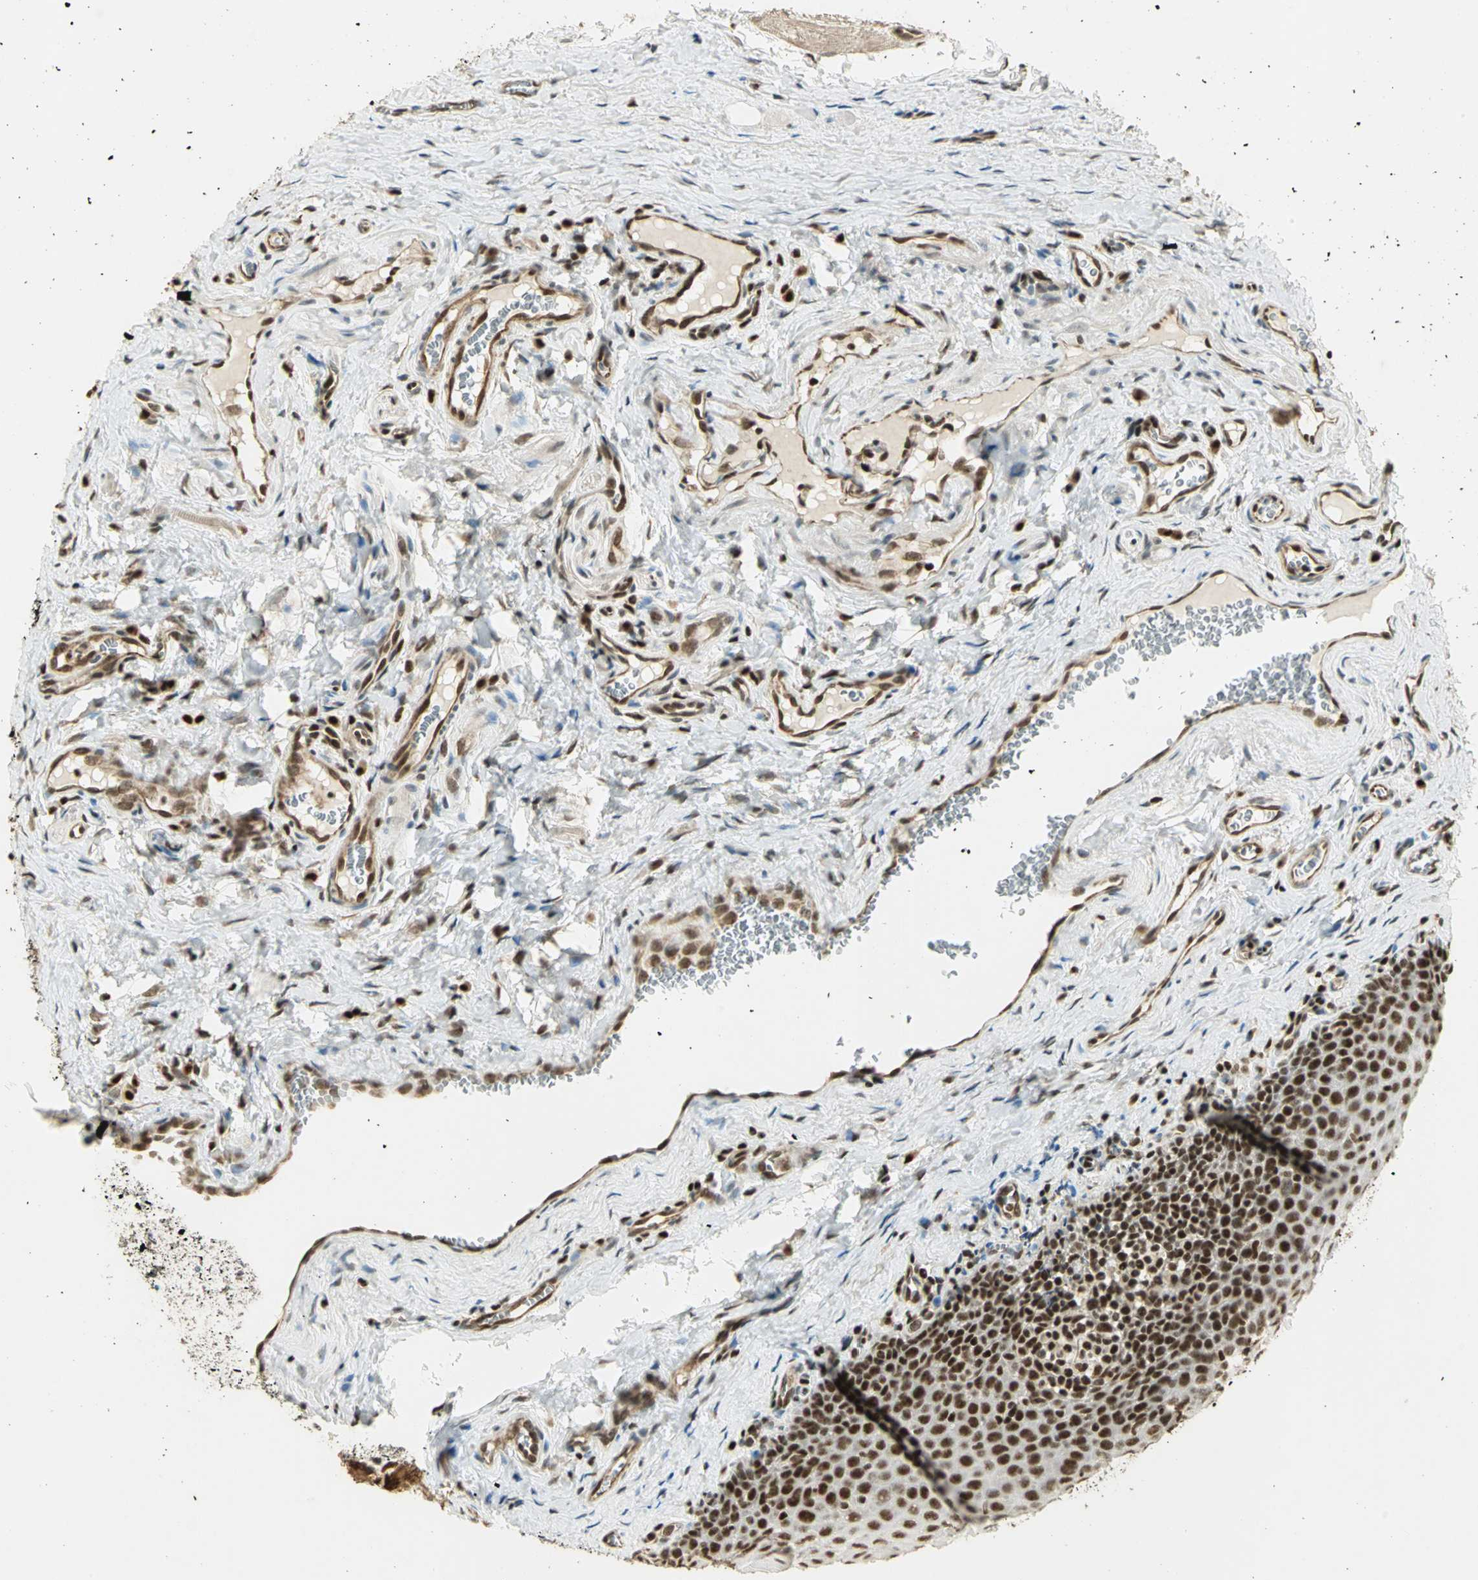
{"staining": {"intensity": "strong", "quantity": "25%-75%", "location": "nuclear"}, "tissue": "oral mucosa", "cell_type": "Squamous epithelial cells", "image_type": "normal", "snomed": [{"axis": "morphology", "description": "Normal tissue, NOS"}, {"axis": "topography", "description": "Oral tissue"}], "caption": "Immunohistochemical staining of unremarkable oral mucosa reveals high levels of strong nuclear staining in approximately 25%-75% of squamous epithelial cells.", "gene": "ELF1", "patient": {"sex": "male", "age": 20}}